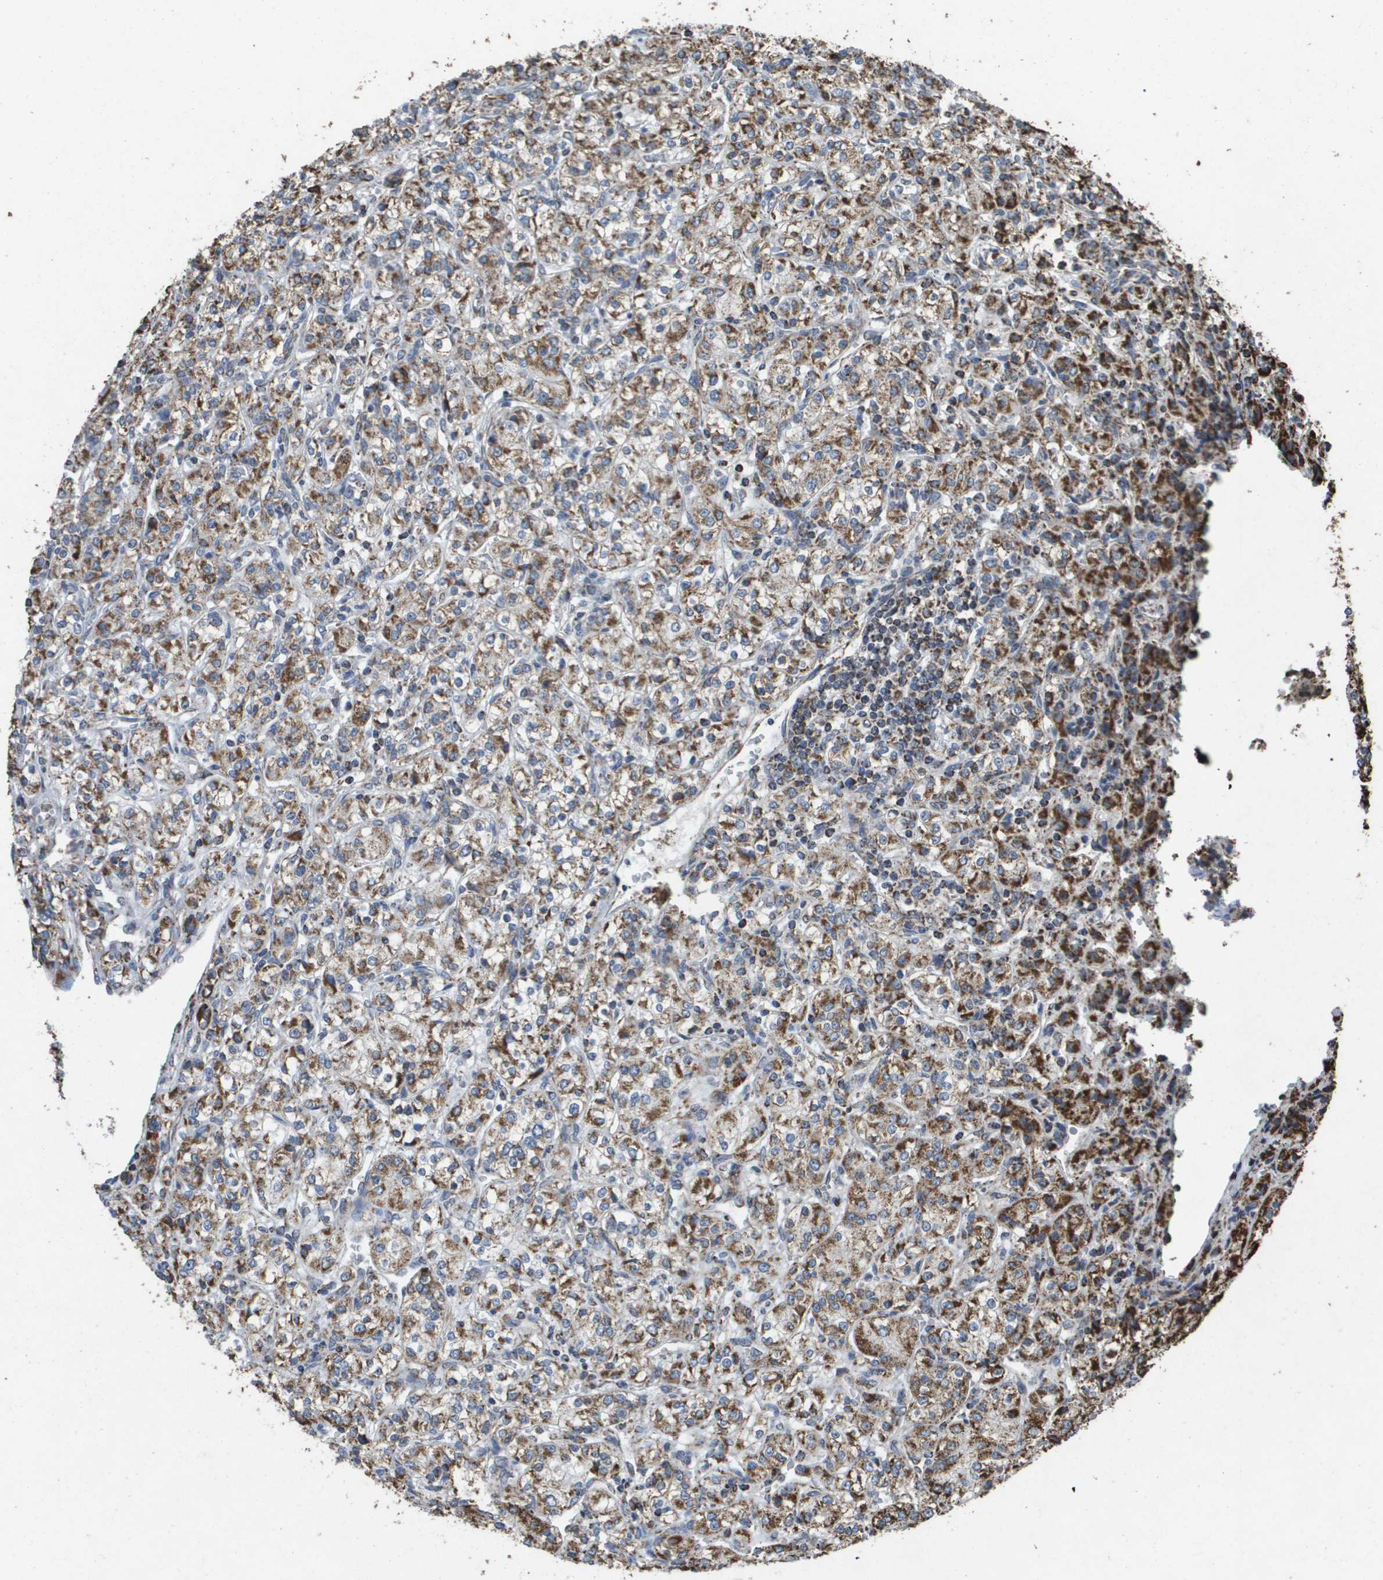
{"staining": {"intensity": "moderate", "quantity": ">75%", "location": "cytoplasmic/membranous"}, "tissue": "renal cancer", "cell_type": "Tumor cells", "image_type": "cancer", "snomed": [{"axis": "morphology", "description": "Adenocarcinoma, NOS"}, {"axis": "topography", "description": "Kidney"}], "caption": "Moderate cytoplasmic/membranous protein staining is appreciated in about >75% of tumor cells in renal cancer (adenocarcinoma).", "gene": "HSPE1", "patient": {"sex": "male", "age": 77}}